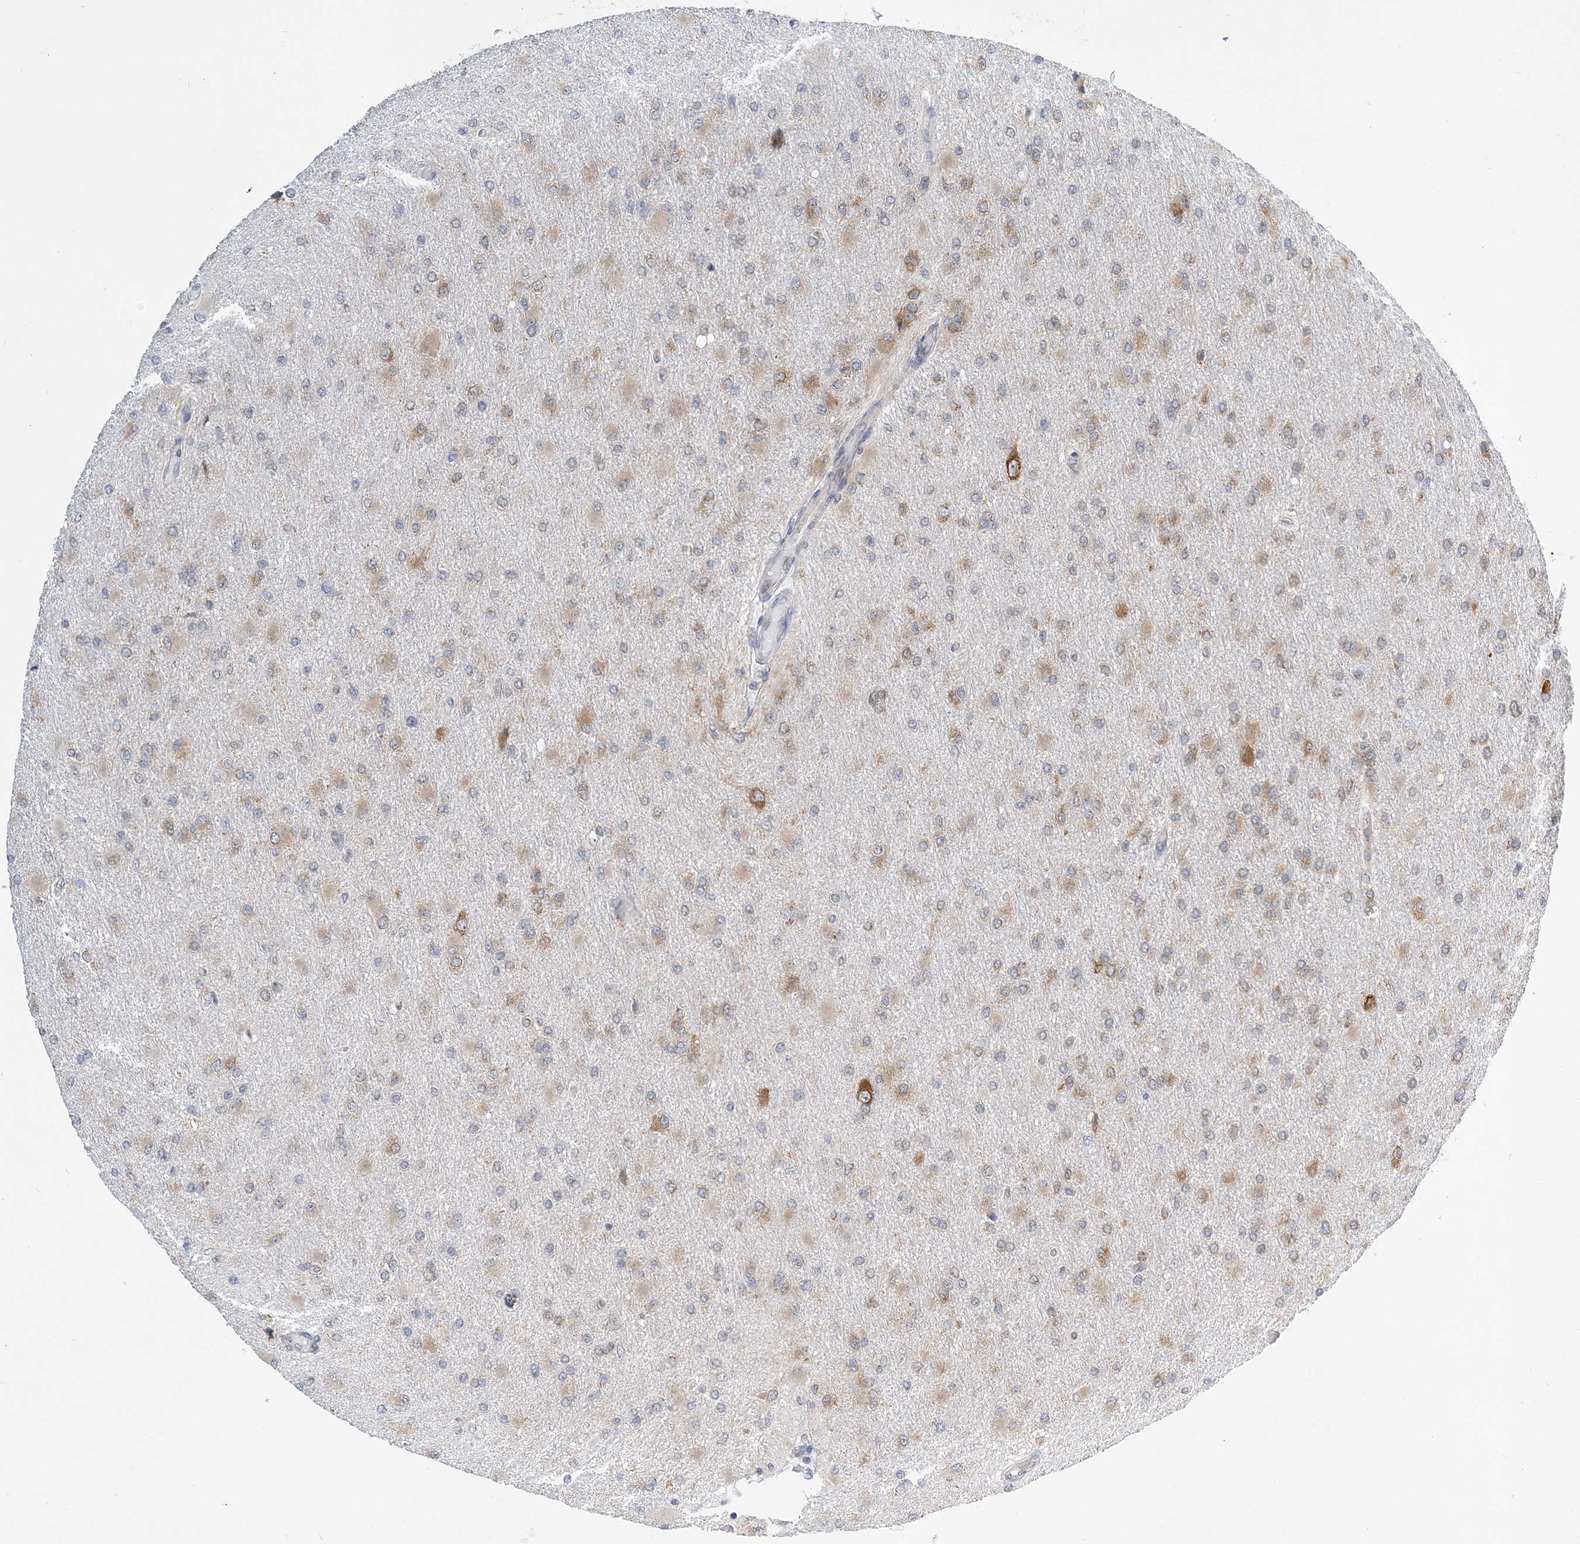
{"staining": {"intensity": "moderate", "quantity": "25%-75%", "location": "cytoplasmic/membranous"}, "tissue": "glioma", "cell_type": "Tumor cells", "image_type": "cancer", "snomed": [{"axis": "morphology", "description": "Glioma, malignant, High grade"}, {"axis": "topography", "description": "Cerebral cortex"}], "caption": "Protein positivity by immunohistochemistry reveals moderate cytoplasmic/membranous positivity in approximately 25%-75% of tumor cells in glioma.", "gene": "LARP4B", "patient": {"sex": "female", "age": 36}}